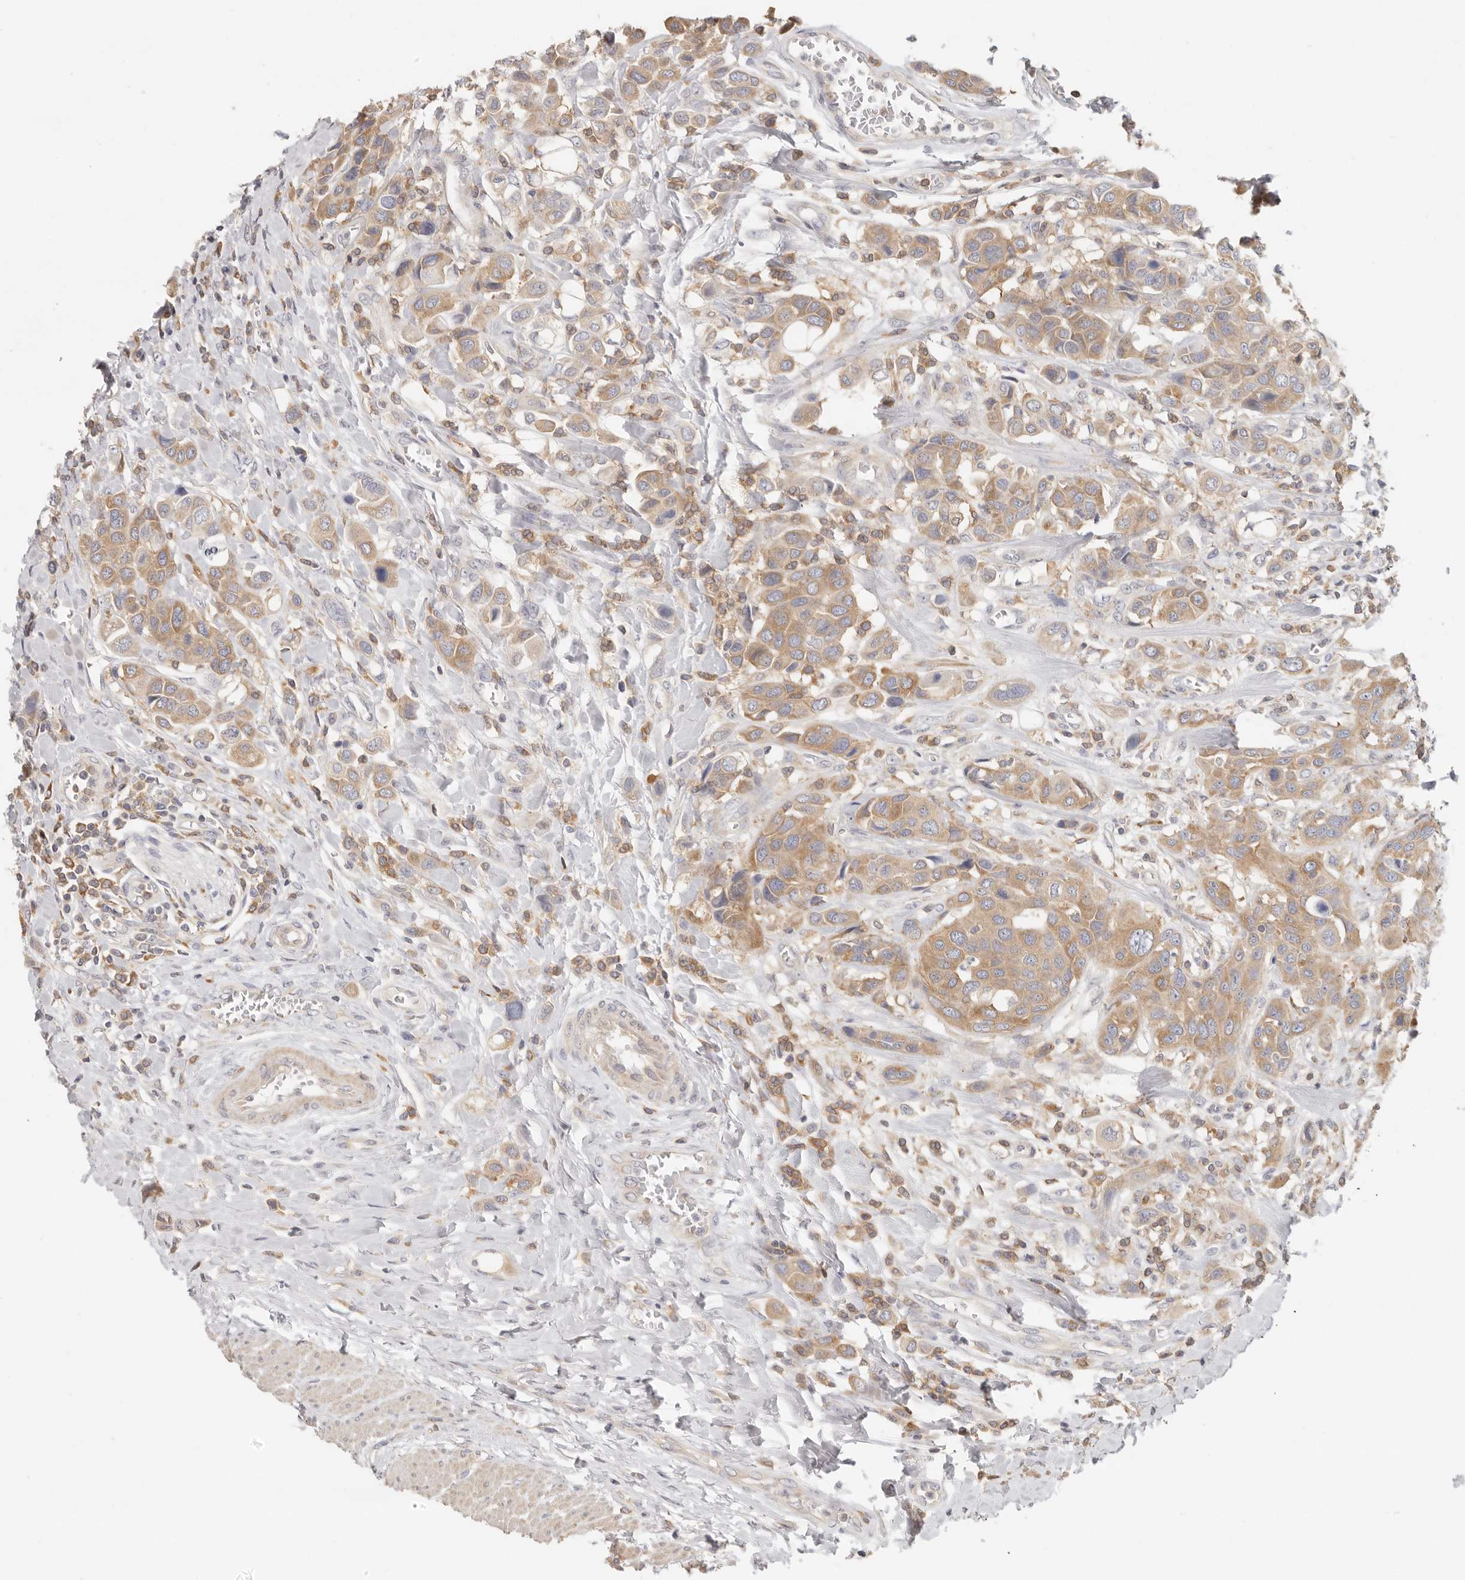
{"staining": {"intensity": "moderate", "quantity": ">75%", "location": "cytoplasmic/membranous"}, "tissue": "urothelial cancer", "cell_type": "Tumor cells", "image_type": "cancer", "snomed": [{"axis": "morphology", "description": "Urothelial carcinoma, High grade"}, {"axis": "topography", "description": "Urinary bladder"}], "caption": "Protein expression analysis of urothelial cancer exhibits moderate cytoplasmic/membranous staining in about >75% of tumor cells. (DAB IHC, brown staining for protein, blue staining for nuclei).", "gene": "ANXA9", "patient": {"sex": "male", "age": 50}}